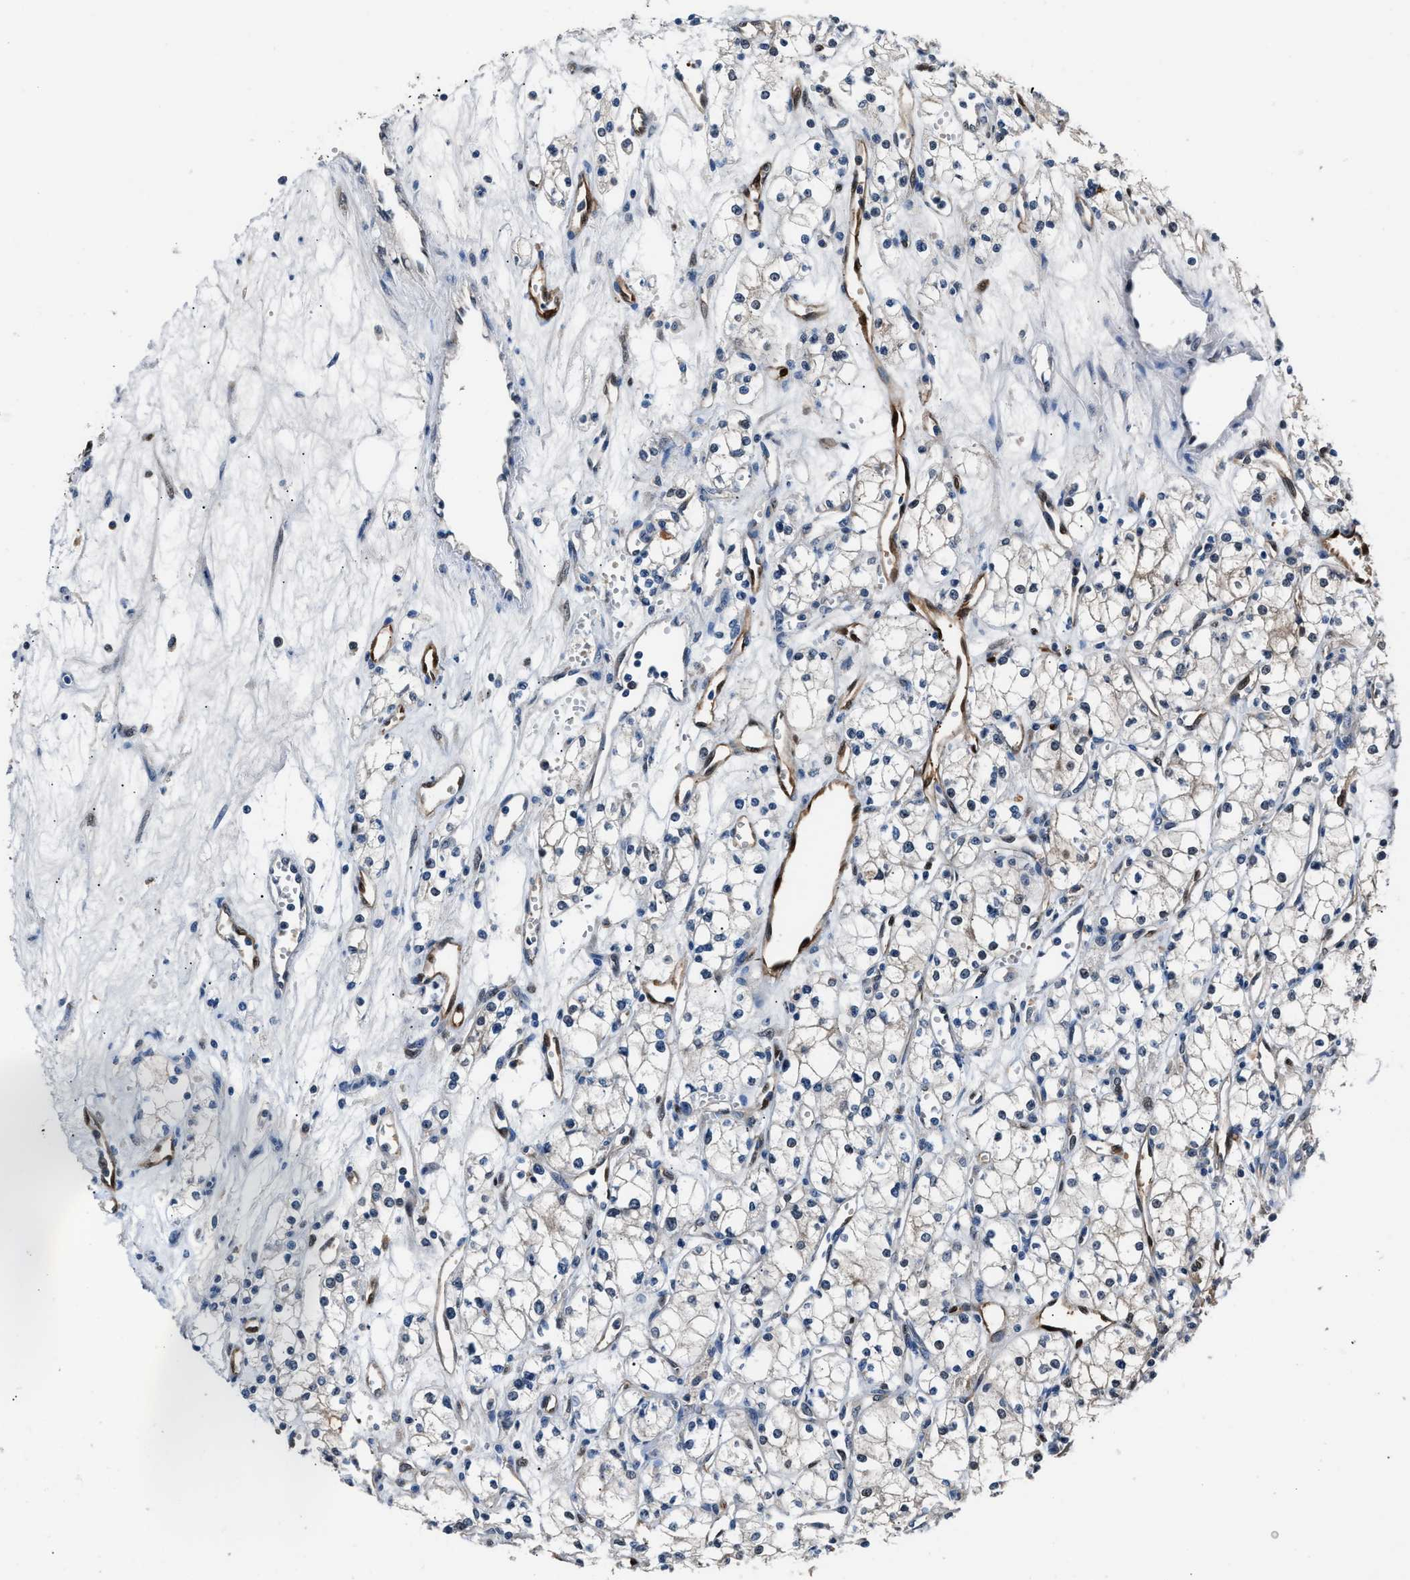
{"staining": {"intensity": "negative", "quantity": "none", "location": "none"}, "tissue": "renal cancer", "cell_type": "Tumor cells", "image_type": "cancer", "snomed": [{"axis": "morphology", "description": "Adenocarcinoma, NOS"}, {"axis": "topography", "description": "Kidney"}], "caption": "High power microscopy photomicrograph of an IHC photomicrograph of renal cancer (adenocarcinoma), revealing no significant positivity in tumor cells. Brightfield microscopy of immunohistochemistry (IHC) stained with DAB (3,3'-diaminobenzidine) (brown) and hematoxylin (blue), captured at high magnification.", "gene": "PPA1", "patient": {"sex": "male", "age": 59}}